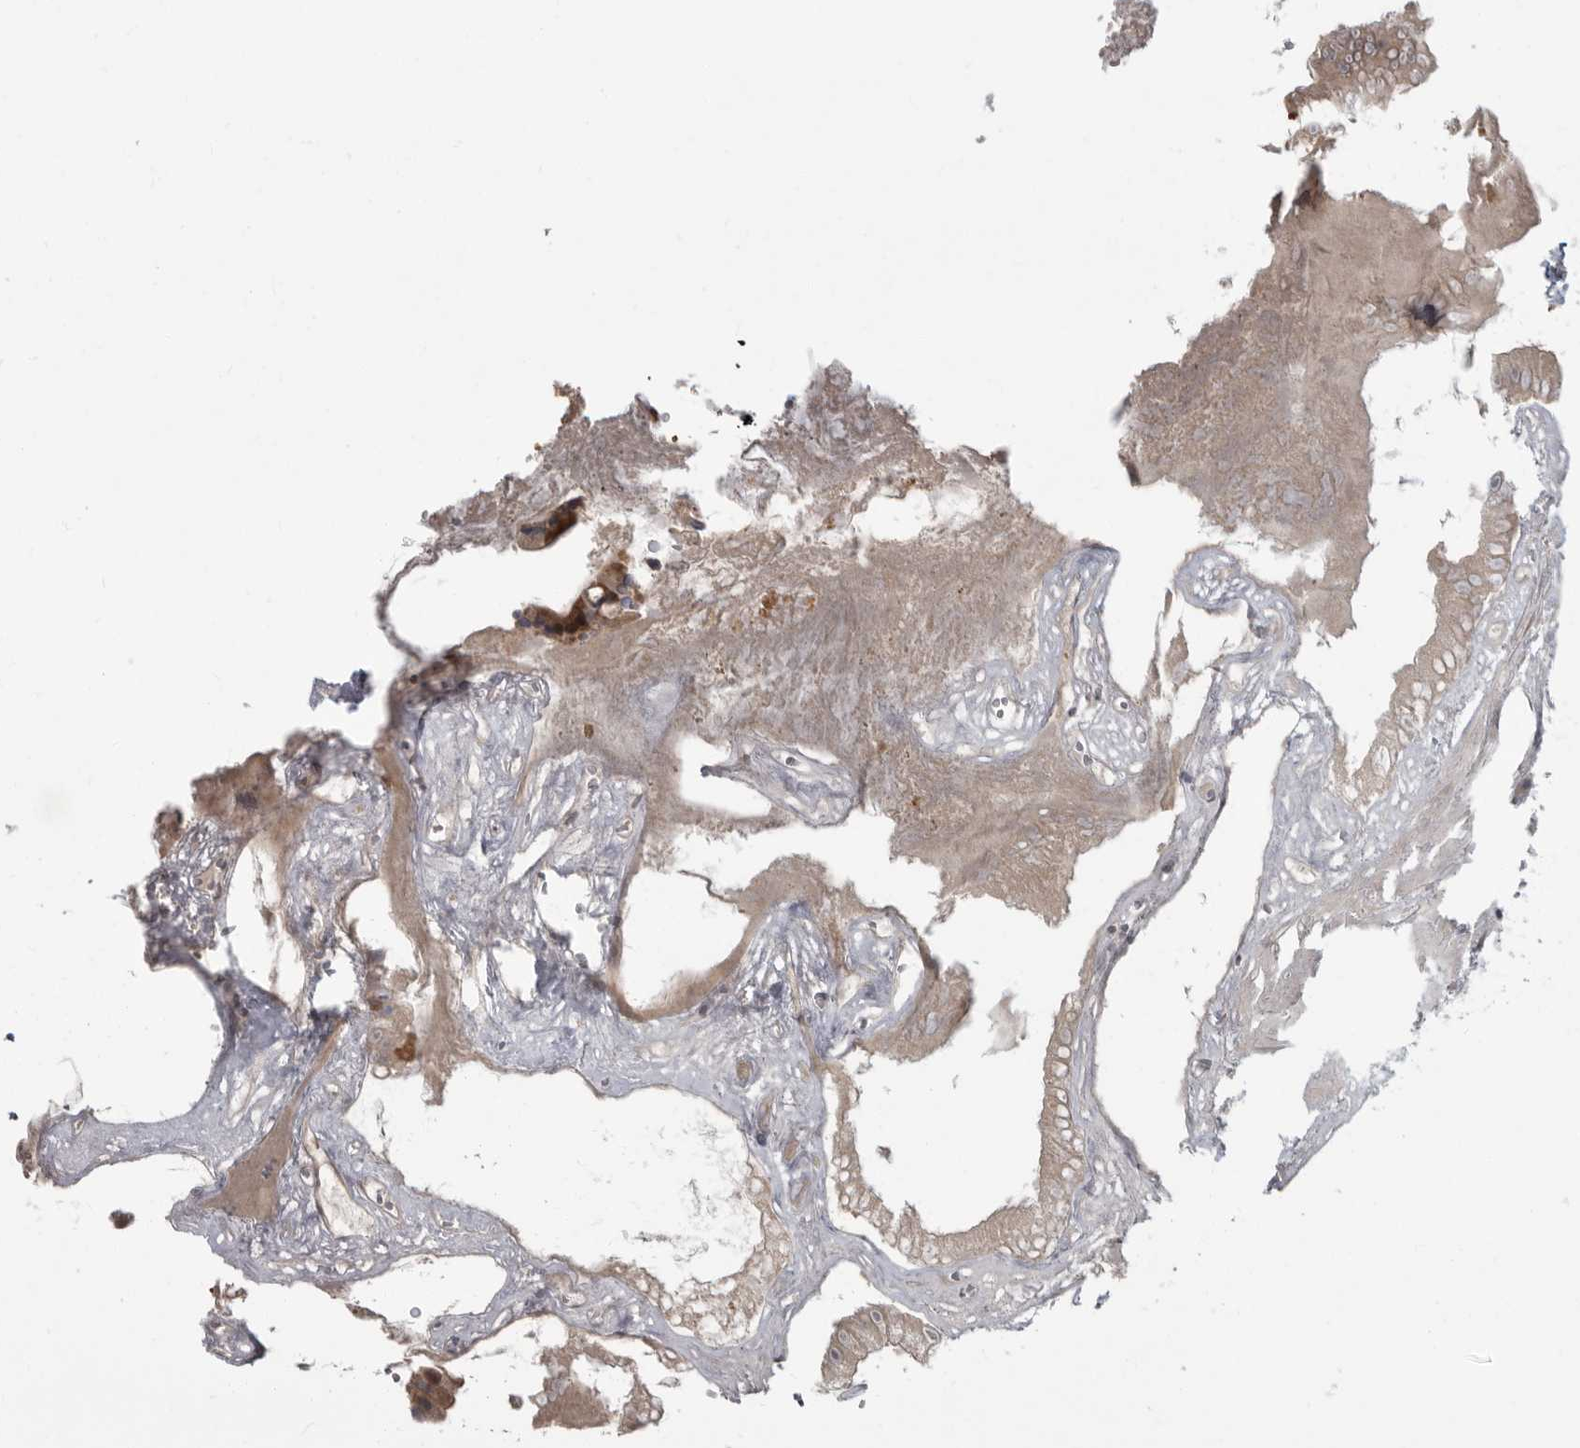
{"staining": {"intensity": "moderate", "quantity": ">75%", "location": "cytoplasmic/membranous"}, "tissue": "gallbladder", "cell_type": "Glandular cells", "image_type": "normal", "snomed": [{"axis": "morphology", "description": "Normal tissue, NOS"}, {"axis": "topography", "description": "Gallbladder"}], "caption": "Brown immunohistochemical staining in normal human gallbladder reveals moderate cytoplasmic/membranous staining in approximately >75% of glandular cells. Nuclei are stained in blue.", "gene": "PDE7A", "patient": {"sex": "male", "age": 55}}